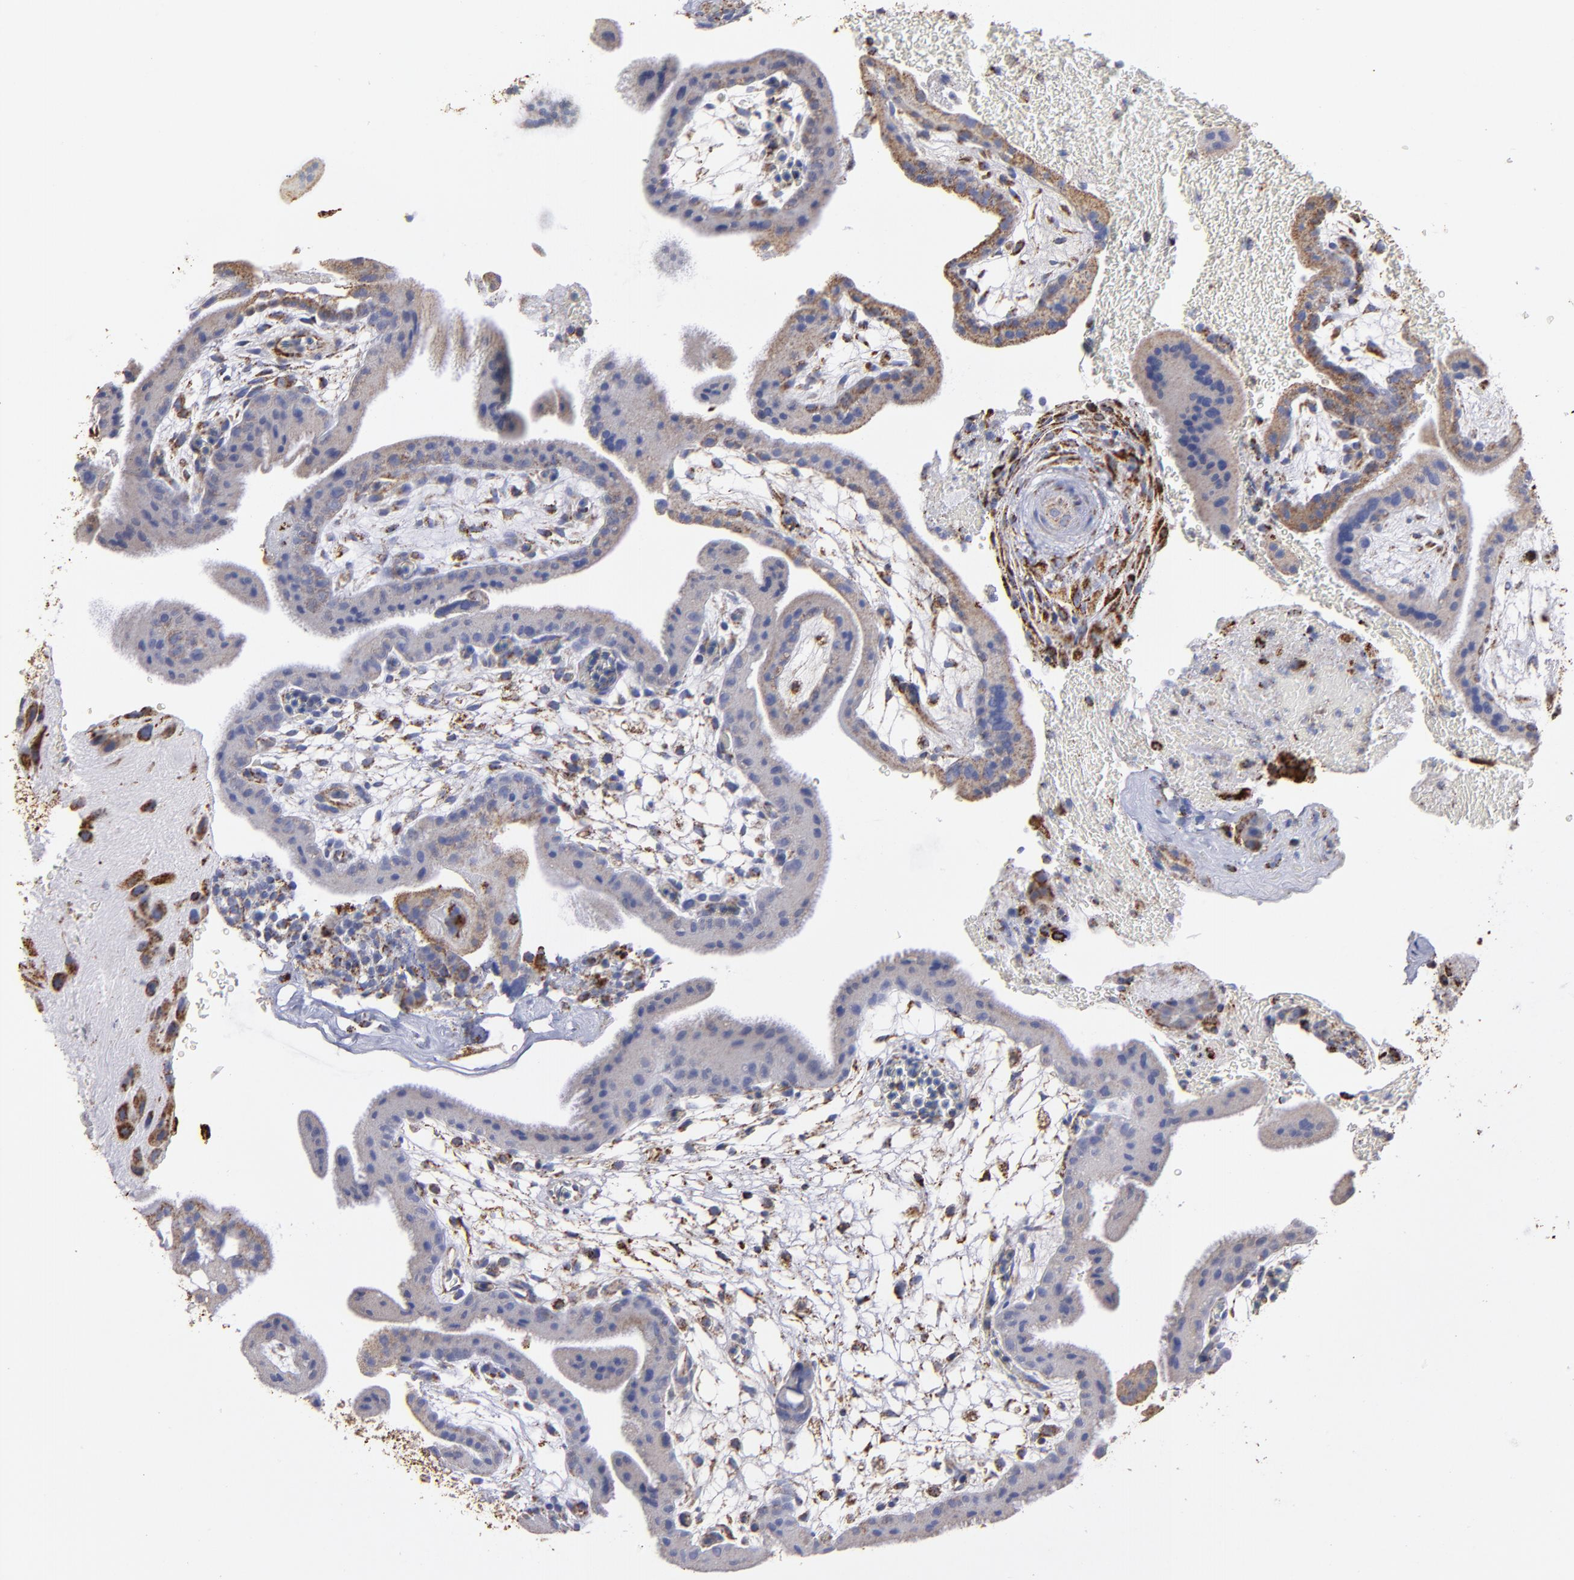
{"staining": {"intensity": "moderate", "quantity": ">75%", "location": "cytoplasmic/membranous"}, "tissue": "placenta", "cell_type": "Trophoblastic cells", "image_type": "normal", "snomed": [{"axis": "morphology", "description": "Normal tissue, NOS"}, {"axis": "topography", "description": "Placenta"}], "caption": "Immunohistochemistry (IHC) micrograph of benign human placenta stained for a protein (brown), which demonstrates medium levels of moderate cytoplasmic/membranous positivity in approximately >75% of trophoblastic cells.", "gene": "SOD2", "patient": {"sex": "female", "age": 19}}